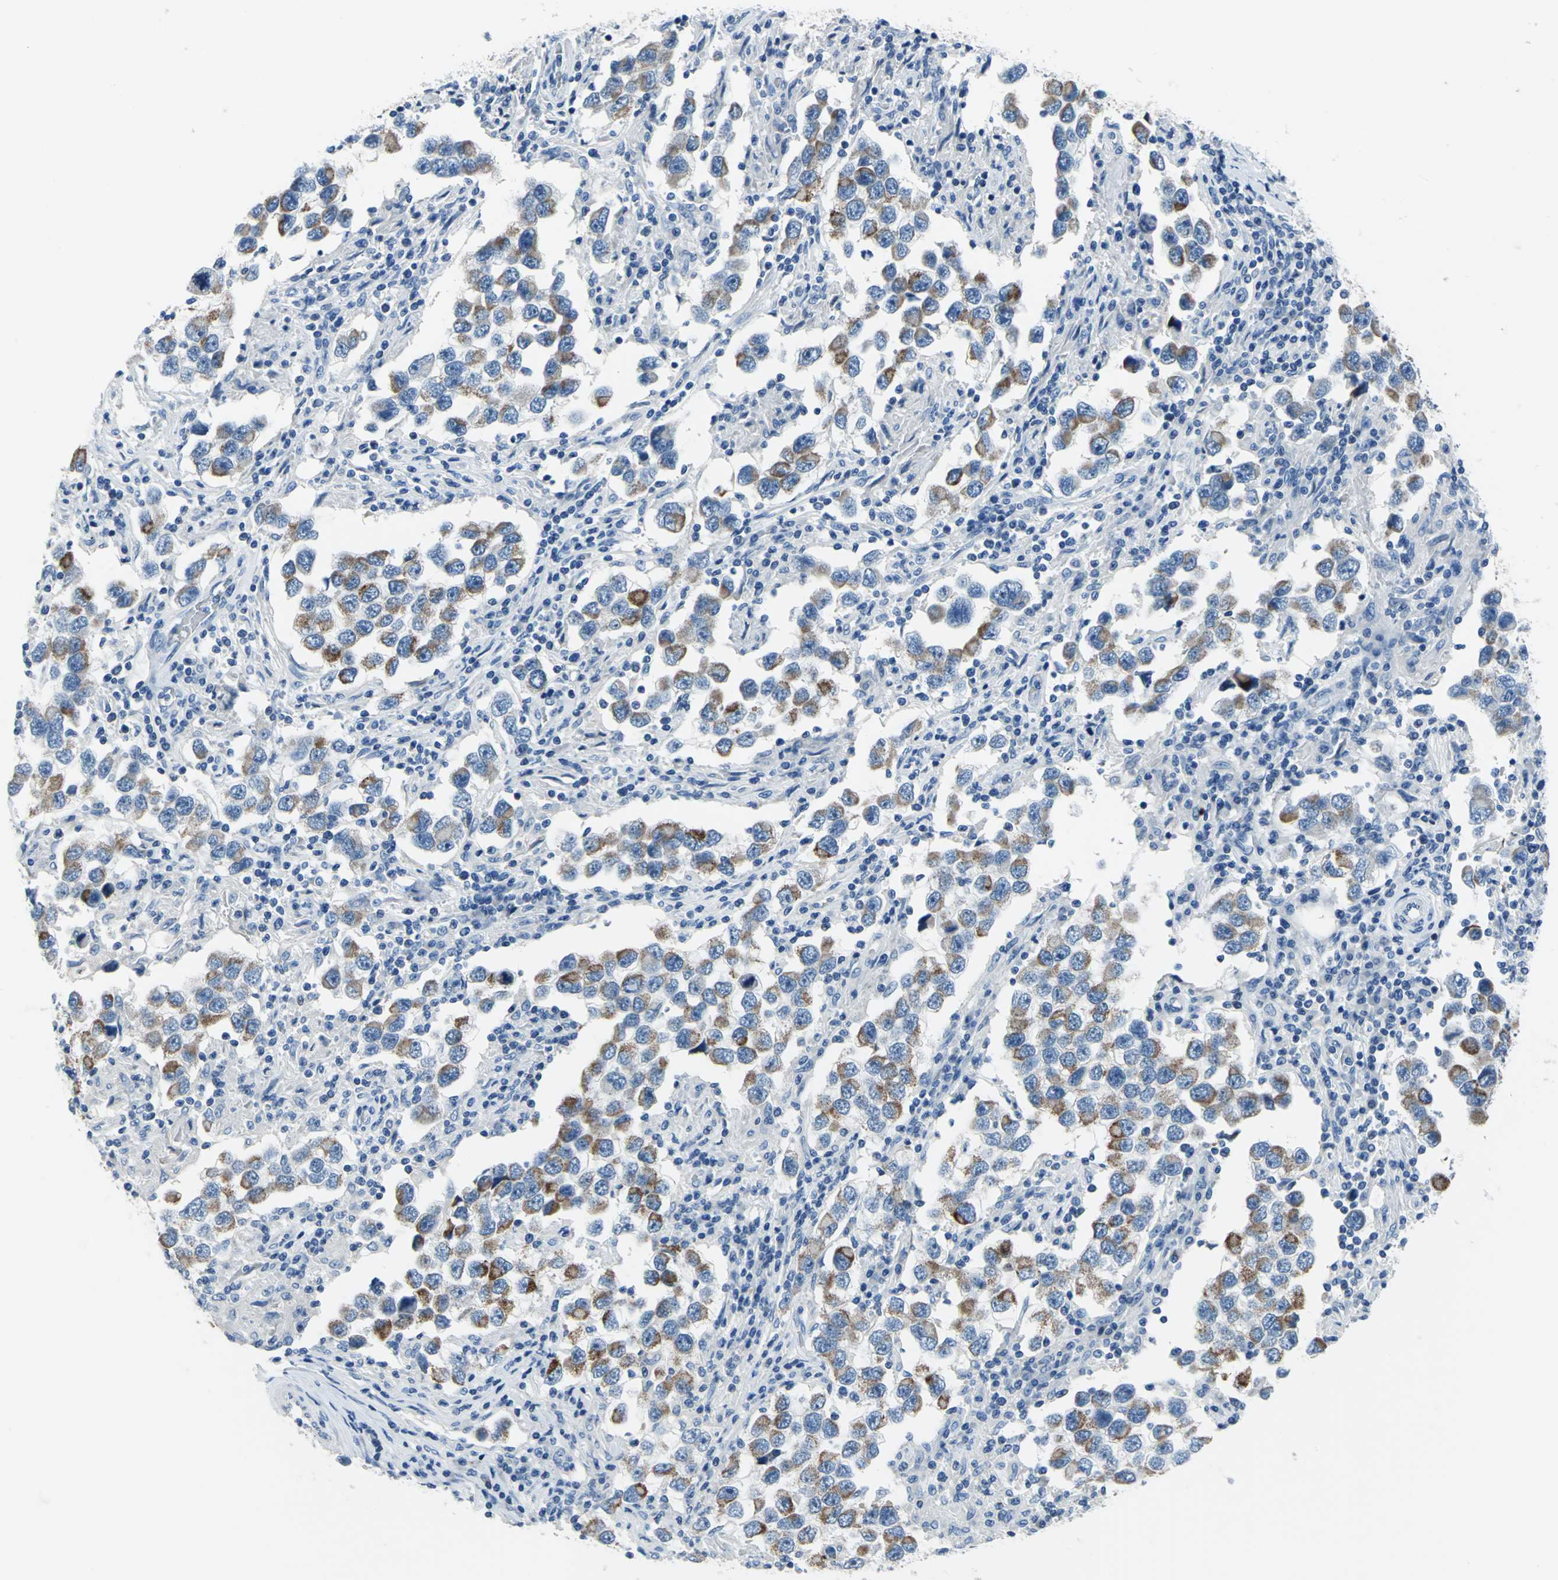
{"staining": {"intensity": "moderate", "quantity": ">75%", "location": "cytoplasmic/membranous"}, "tissue": "testis cancer", "cell_type": "Tumor cells", "image_type": "cancer", "snomed": [{"axis": "morphology", "description": "Carcinoma, Embryonal, NOS"}, {"axis": "topography", "description": "Testis"}], "caption": "Immunohistochemistry photomicrograph of human embryonal carcinoma (testis) stained for a protein (brown), which displays medium levels of moderate cytoplasmic/membranous expression in approximately >75% of tumor cells.", "gene": "MUC4", "patient": {"sex": "male", "age": 21}}